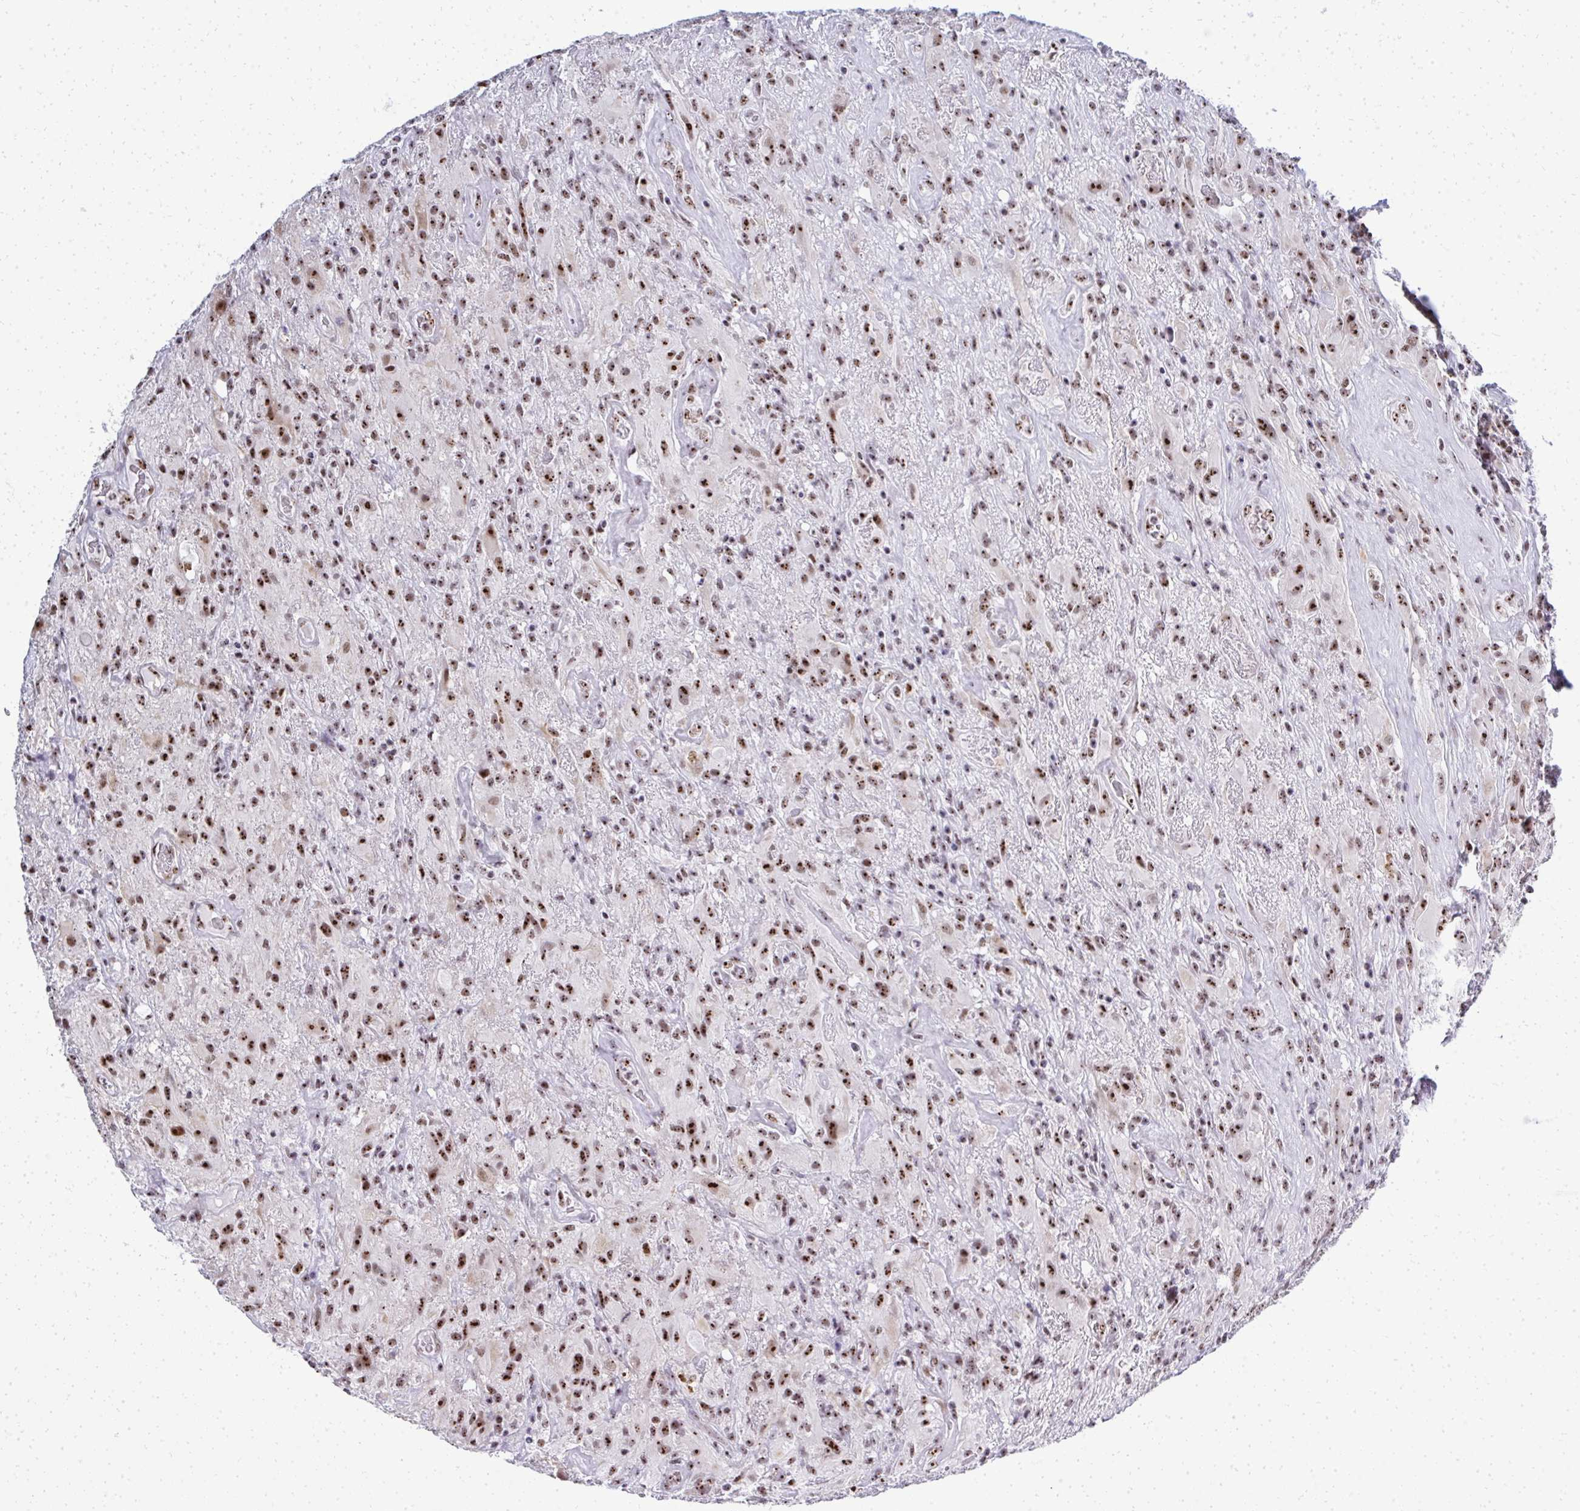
{"staining": {"intensity": "moderate", "quantity": ">75%", "location": "nuclear"}, "tissue": "glioma", "cell_type": "Tumor cells", "image_type": "cancer", "snomed": [{"axis": "morphology", "description": "Glioma, malignant, High grade"}, {"axis": "topography", "description": "Brain"}], "caption": "Human malignant glioma (high-grade) stained for a protein (brown) demonstrates moderate nuclear positive staining in approximately >75% of tumor cells.", "gene": "SIRT7", "patient": {"sex": "male", "age": 46}}